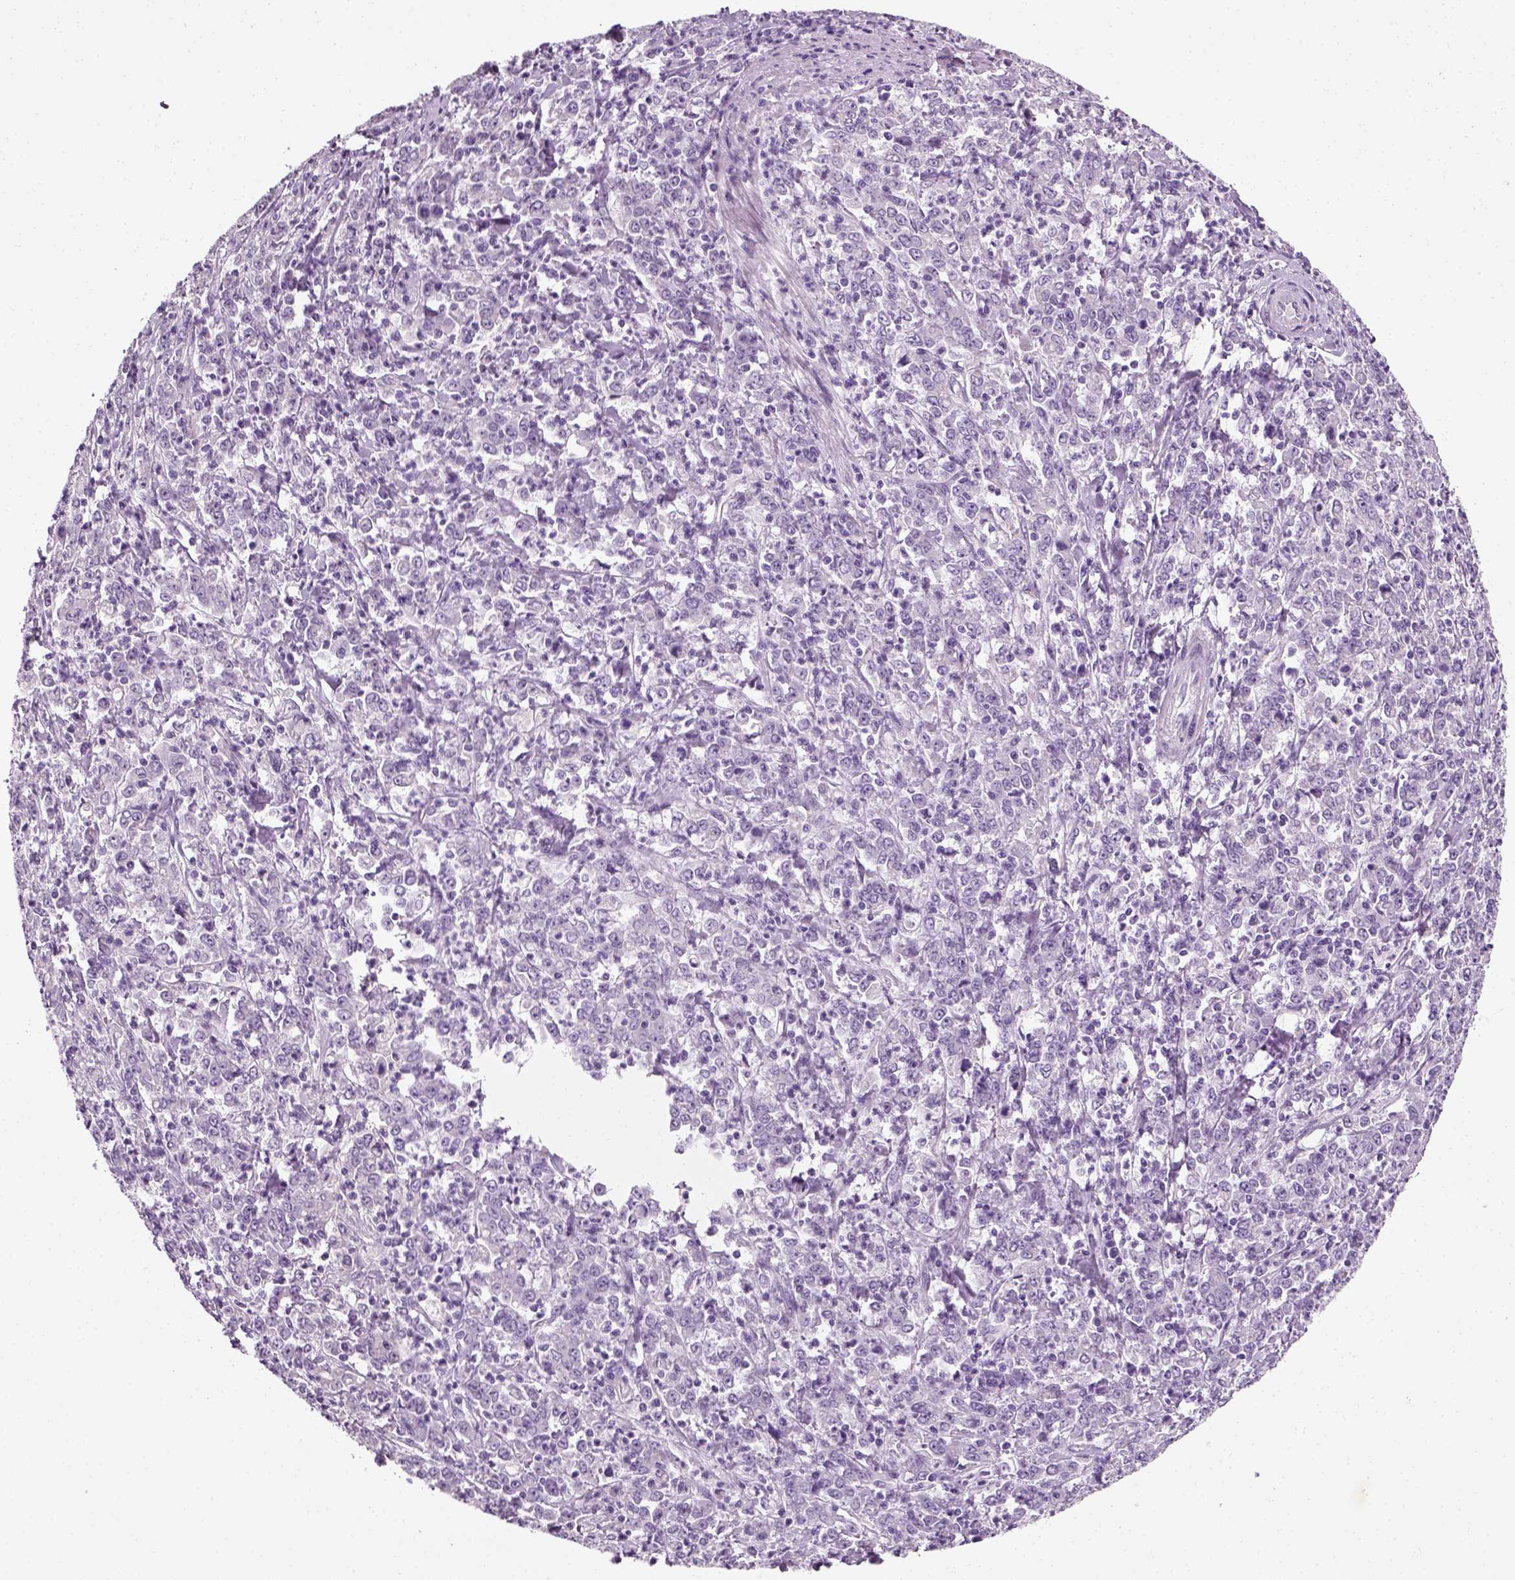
{"staining": {"intensity": "negative", "quantity": "none", "location": "none"}, "tissue": "stomach cancer", "cell_type": "Tumor cells", "image_type": "cancer", "snomed": [{"axis": "morphology", "description": "Adenocarcinoma, NOS"}, {"axis": "topography", "description": "Stomach, lower"}], "caption": "The micrograph exhibits no staining of tumor cells in adenocarcinoma (stomach).", "gene": "SPATA31E1", "patient": {"sex": "female", "age": 71}}